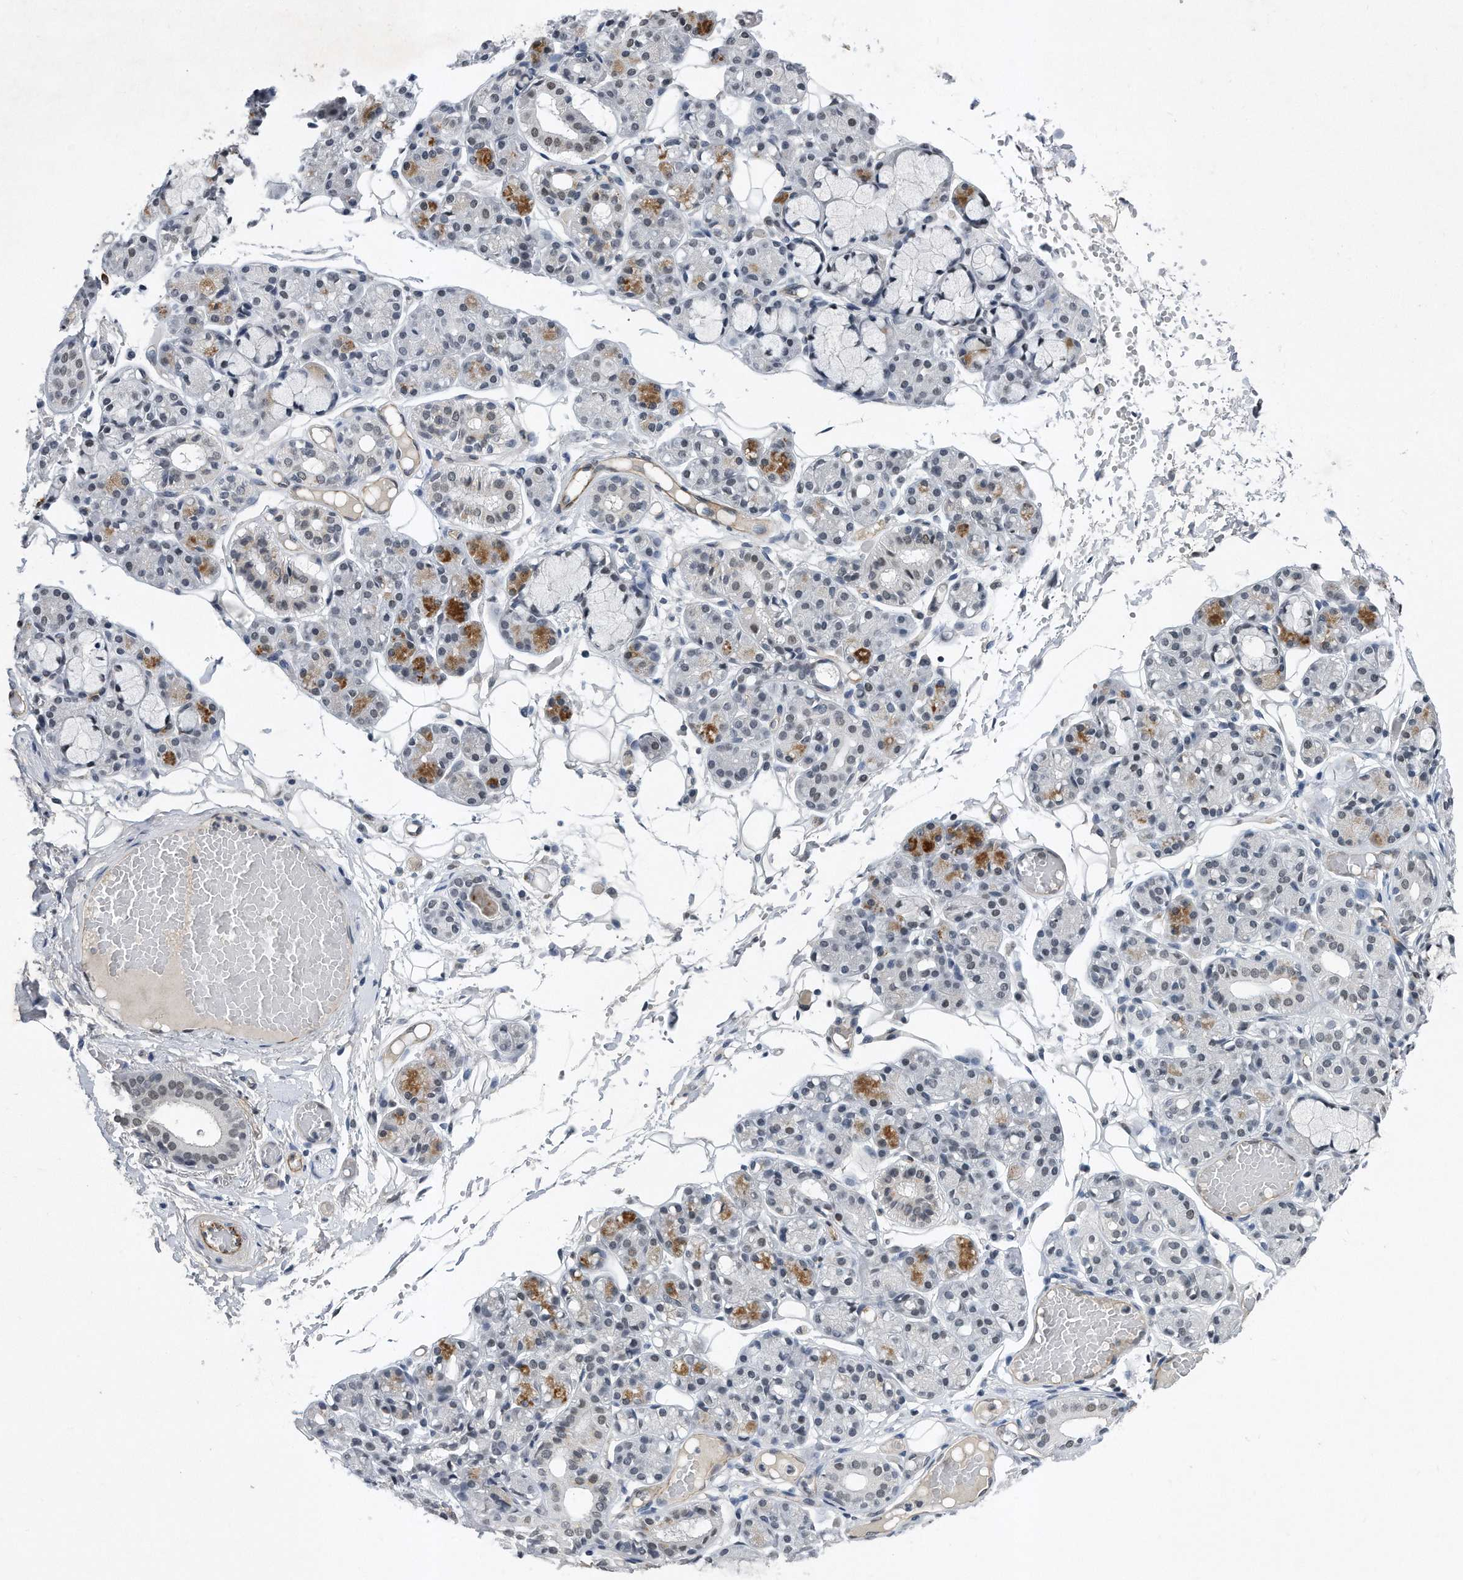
{"staining": {"intensity": "moderate", "quantity": "25%-75%", "location": "cytoplasmic/membranous"}, "tissue": "salivary gland", "cell_type": "Glandular cells", "image_type": "normal", "snomed": [{"axis": "morphology", "description": "Normal tissue, NOS"}, {"axis": "topography", "description": "Salivary gland"}], "caption": "Glandular cells demonstrate moderate cytoplasmic/membranous positivity in approximately 25%-75% of cells in unremarkable salivary gland. (DAB (3,3'-diaminobenzidine) = brown stain, brightfield microscopy at high magnification).", "gene": "TP53INP1", "patient": {"sex": "male", "age": 63}}